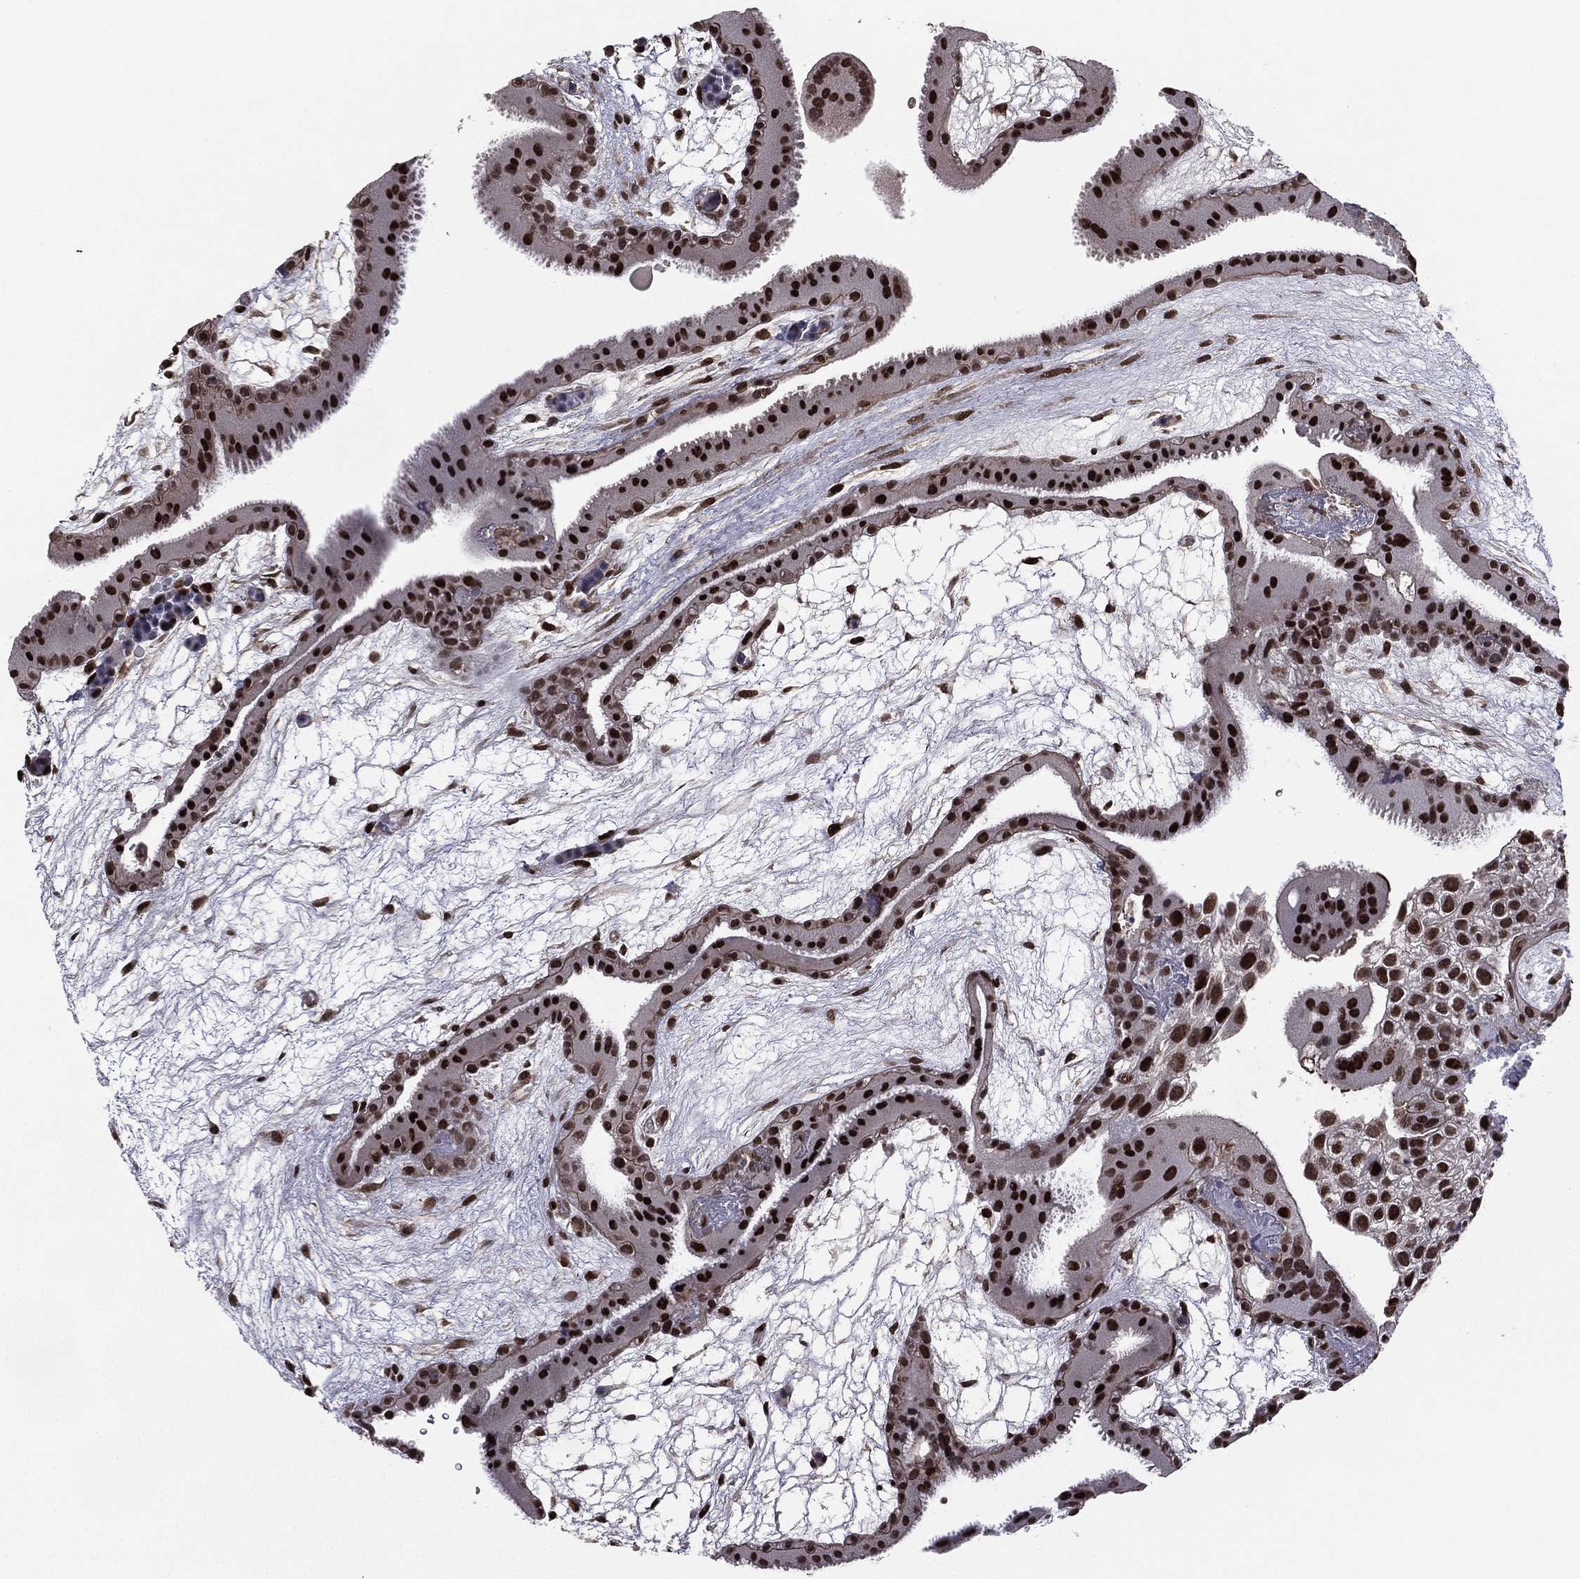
{"staining": {"intensity": "strong", "quantity": "25%-75%", "location": "nuclear"}, "tissue": "placenta", "cell_type": "Trophoblastic cells", "image_type": "normal", "snomed": [{"axis": "morphology", "description": "Normal tissue, NOS"}, {"axis": "topography", "description": "Placenta"}], "caption": "High-magnification brightfield microscopy of normal placenta stained with DAB (3,3'-diaminobenzidine) (brown) and counterstained with hematoxylin (blue). trophoblastic cells exhibit strong nuclear expression is present in approximately25%-75% of cells.", "gene": "RARB", "patient": {"sex": "female", "age": 19}}